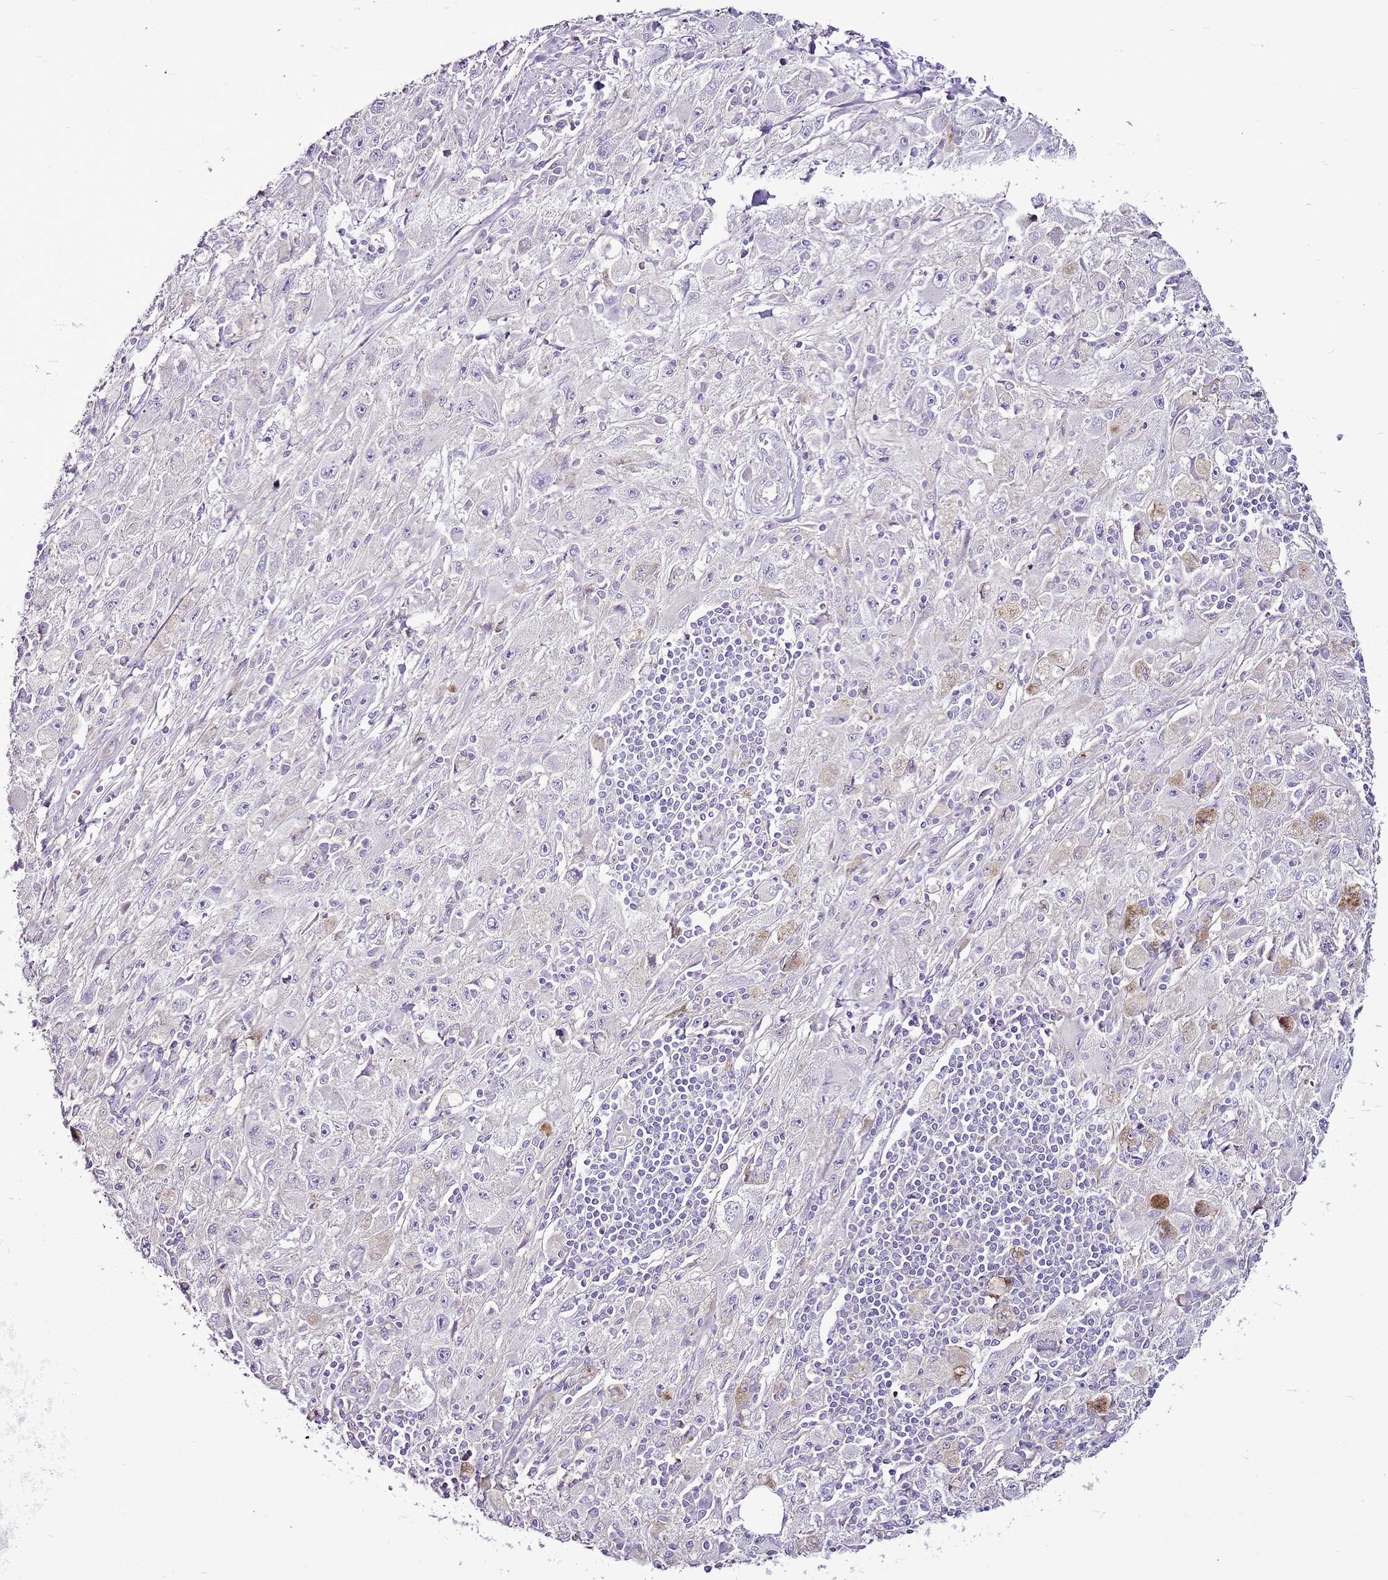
{"staining": {"intensity": "negative", "quantity": "none", "location": "none"}, "tissue": "melanoma", "cell_type": "Tumor cells", "image_type": "cancer", "snomed": [{"axis": "morphology", "description": "Malignant melanoma, Metastatic site"}, {"axis": "topography", "description": "Skin"}], "caption": "DAB immunohistochemical staining of malignant melanoma (metastatic site) reveals no significant expression in tumor cells.", "gene": "CHAC2", "patient": {"sex": "male", "age": 53}}